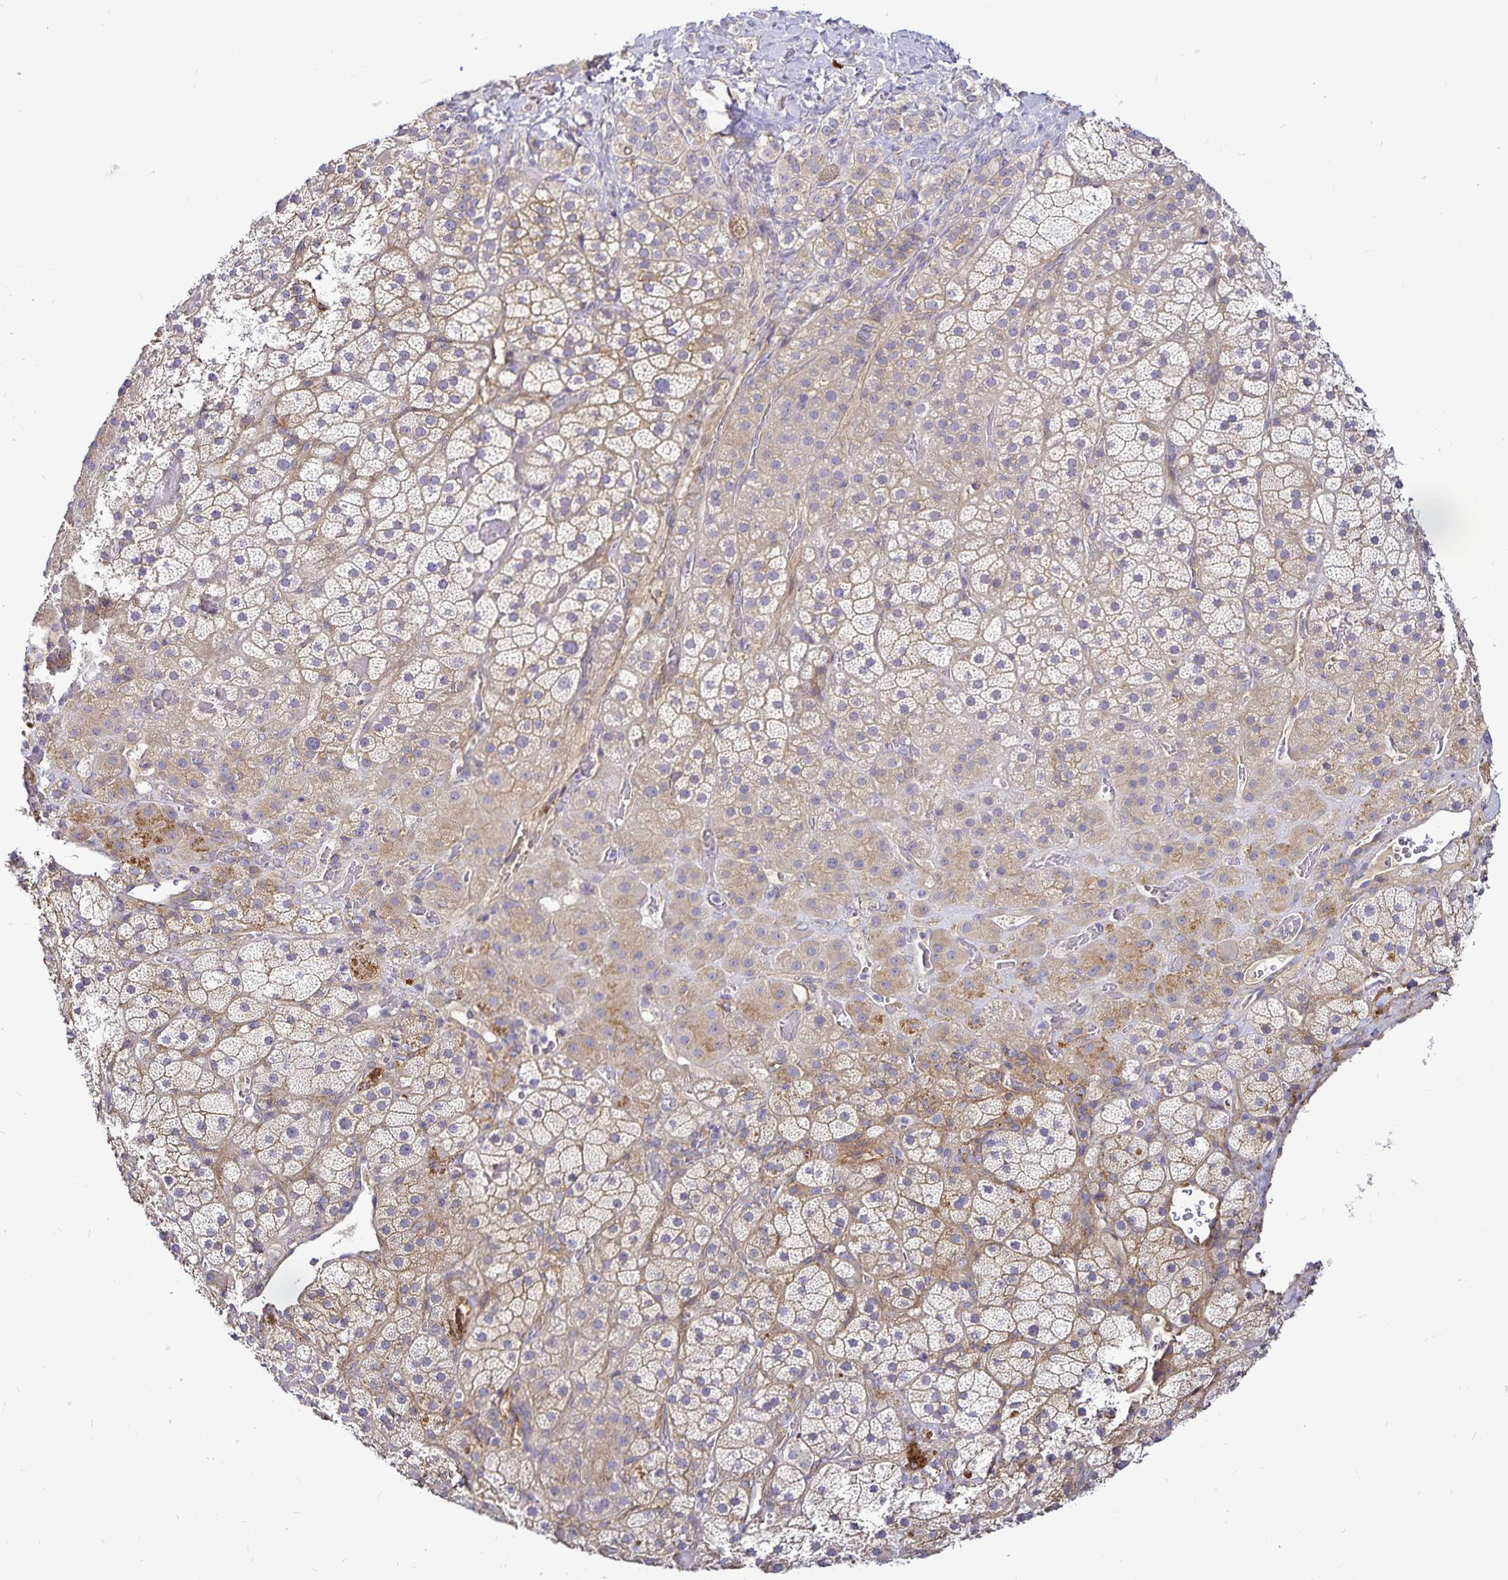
{"staining": {"intensity": "weak", "quantity": "25%-75%", "location": "cytoplasmic/membranous"}, "tissue": "adrenal gland", "cell_type": "Glandular cells", "image_type": "normal", "snomed": [{"axis": "morphology", "description": "Normal tissue, NOS"}, {"axis": "topography", "description": "Adrenal gland"}], "caption": "A low amount of weak cytoplasmic/membranous staining is appreciated in approximately 25%-75% of glandular cells in unremarkable adrenal gland. The protein is stained brown, and the nuclei are stained in blue (DAB (3,3'-diaminobenzidine) IHC with brightfield microscopy, high magnification).", "gene": "GNG12", "patient": {"sex": "male", "age": 57}}